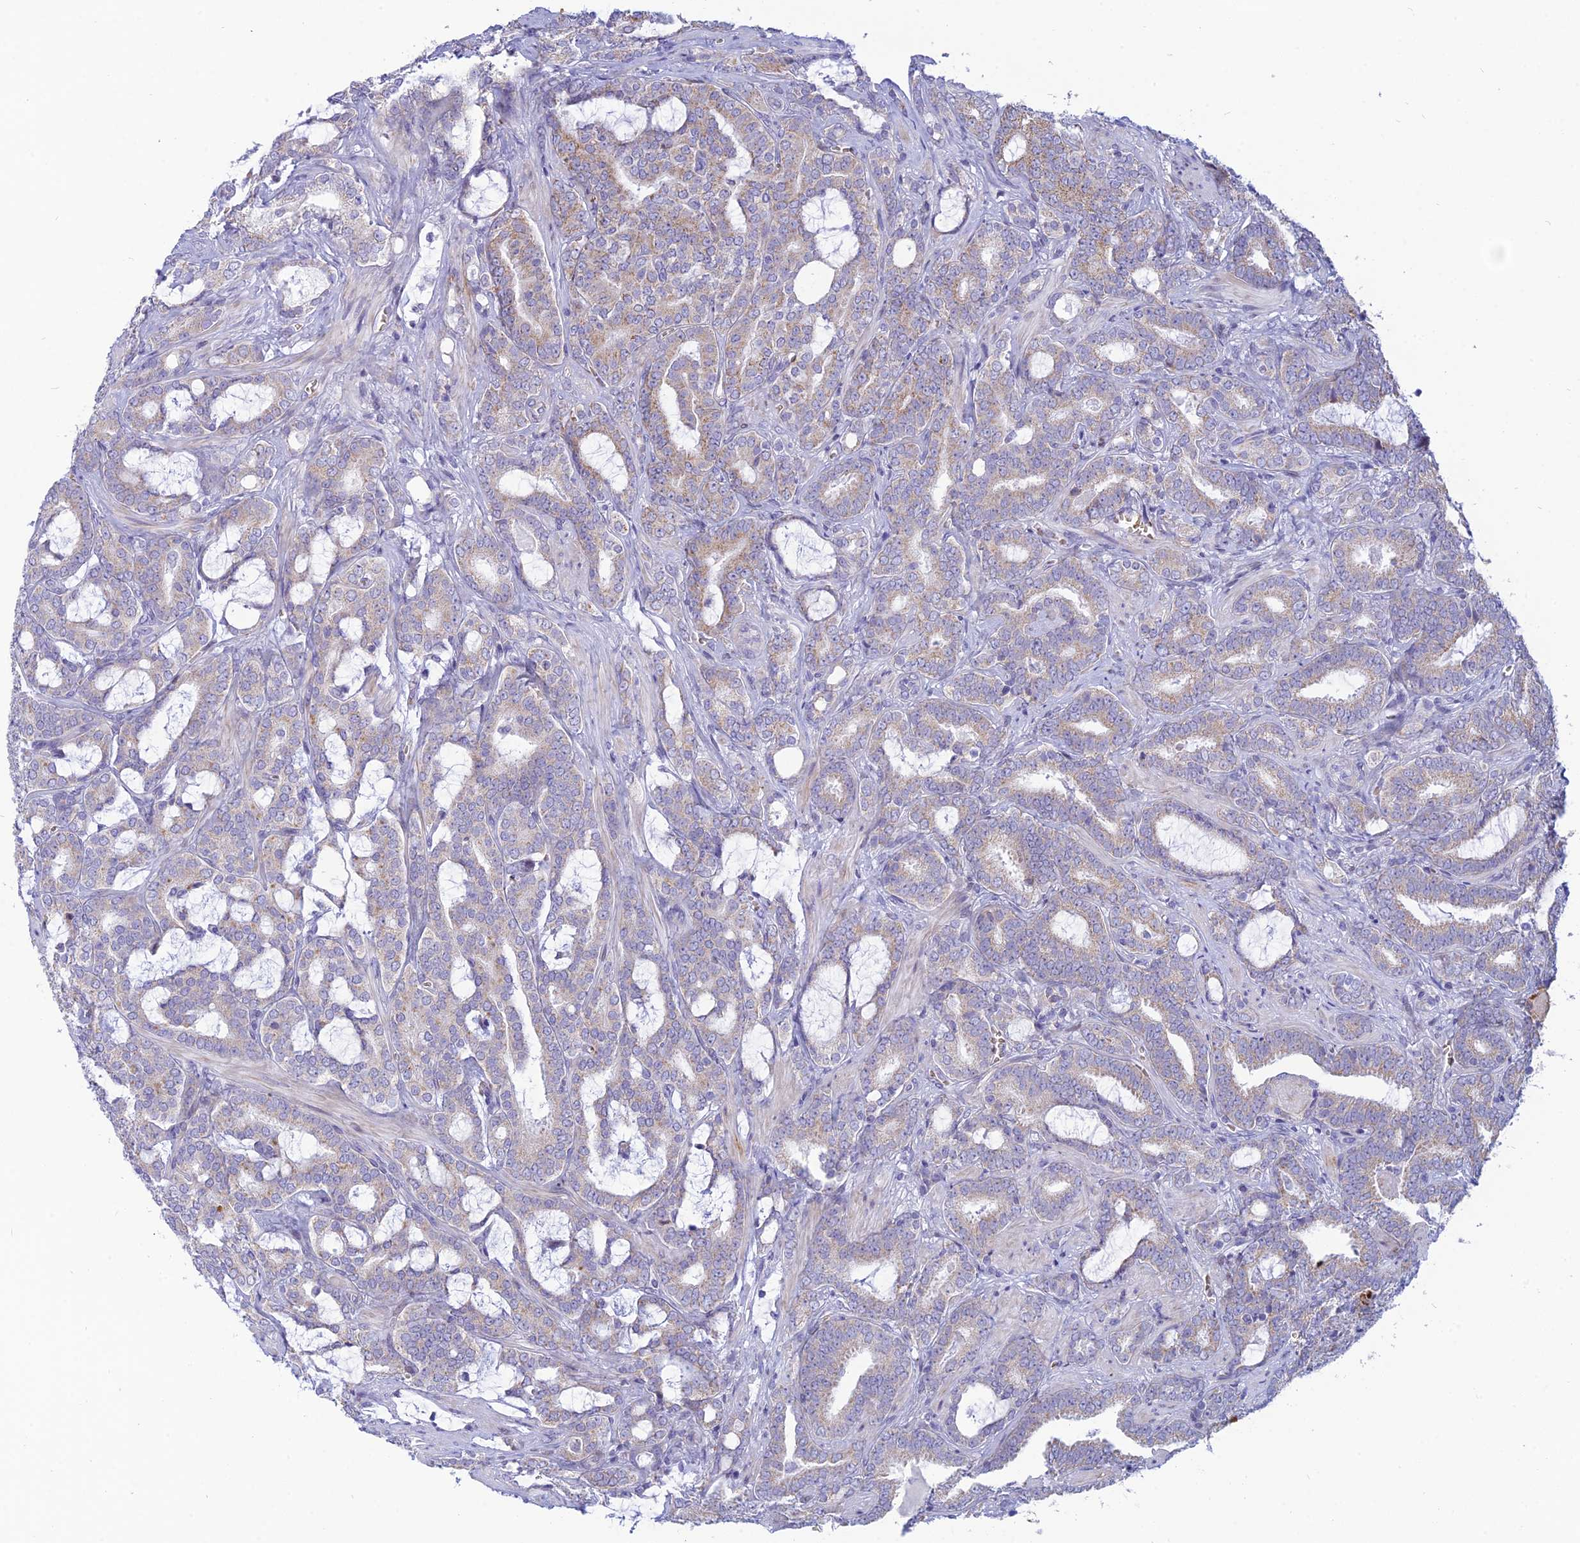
{"staining": {"intensity": "weak", "quantity": "25%-75%", "location": "cytoplasmic/membranous"}, "tissue": "prostate cancer", "cell_type": "Tumor cells", "image_type": "cancer", "snomed": [{"axis": "morphology", "description": "Adenocarcinoma, High grade"}, {"axis": "topography", "description": "Prostate and seminal vesicle, NOS"}], "caption": "Human prostate cancer stained with a brown dye reveals weak cytoplasmic/membranous positive positivity in approximately 25%-75% of tumor cells.", "gene": "HHAT", "patient": {"sex": "male", "age": 67}}